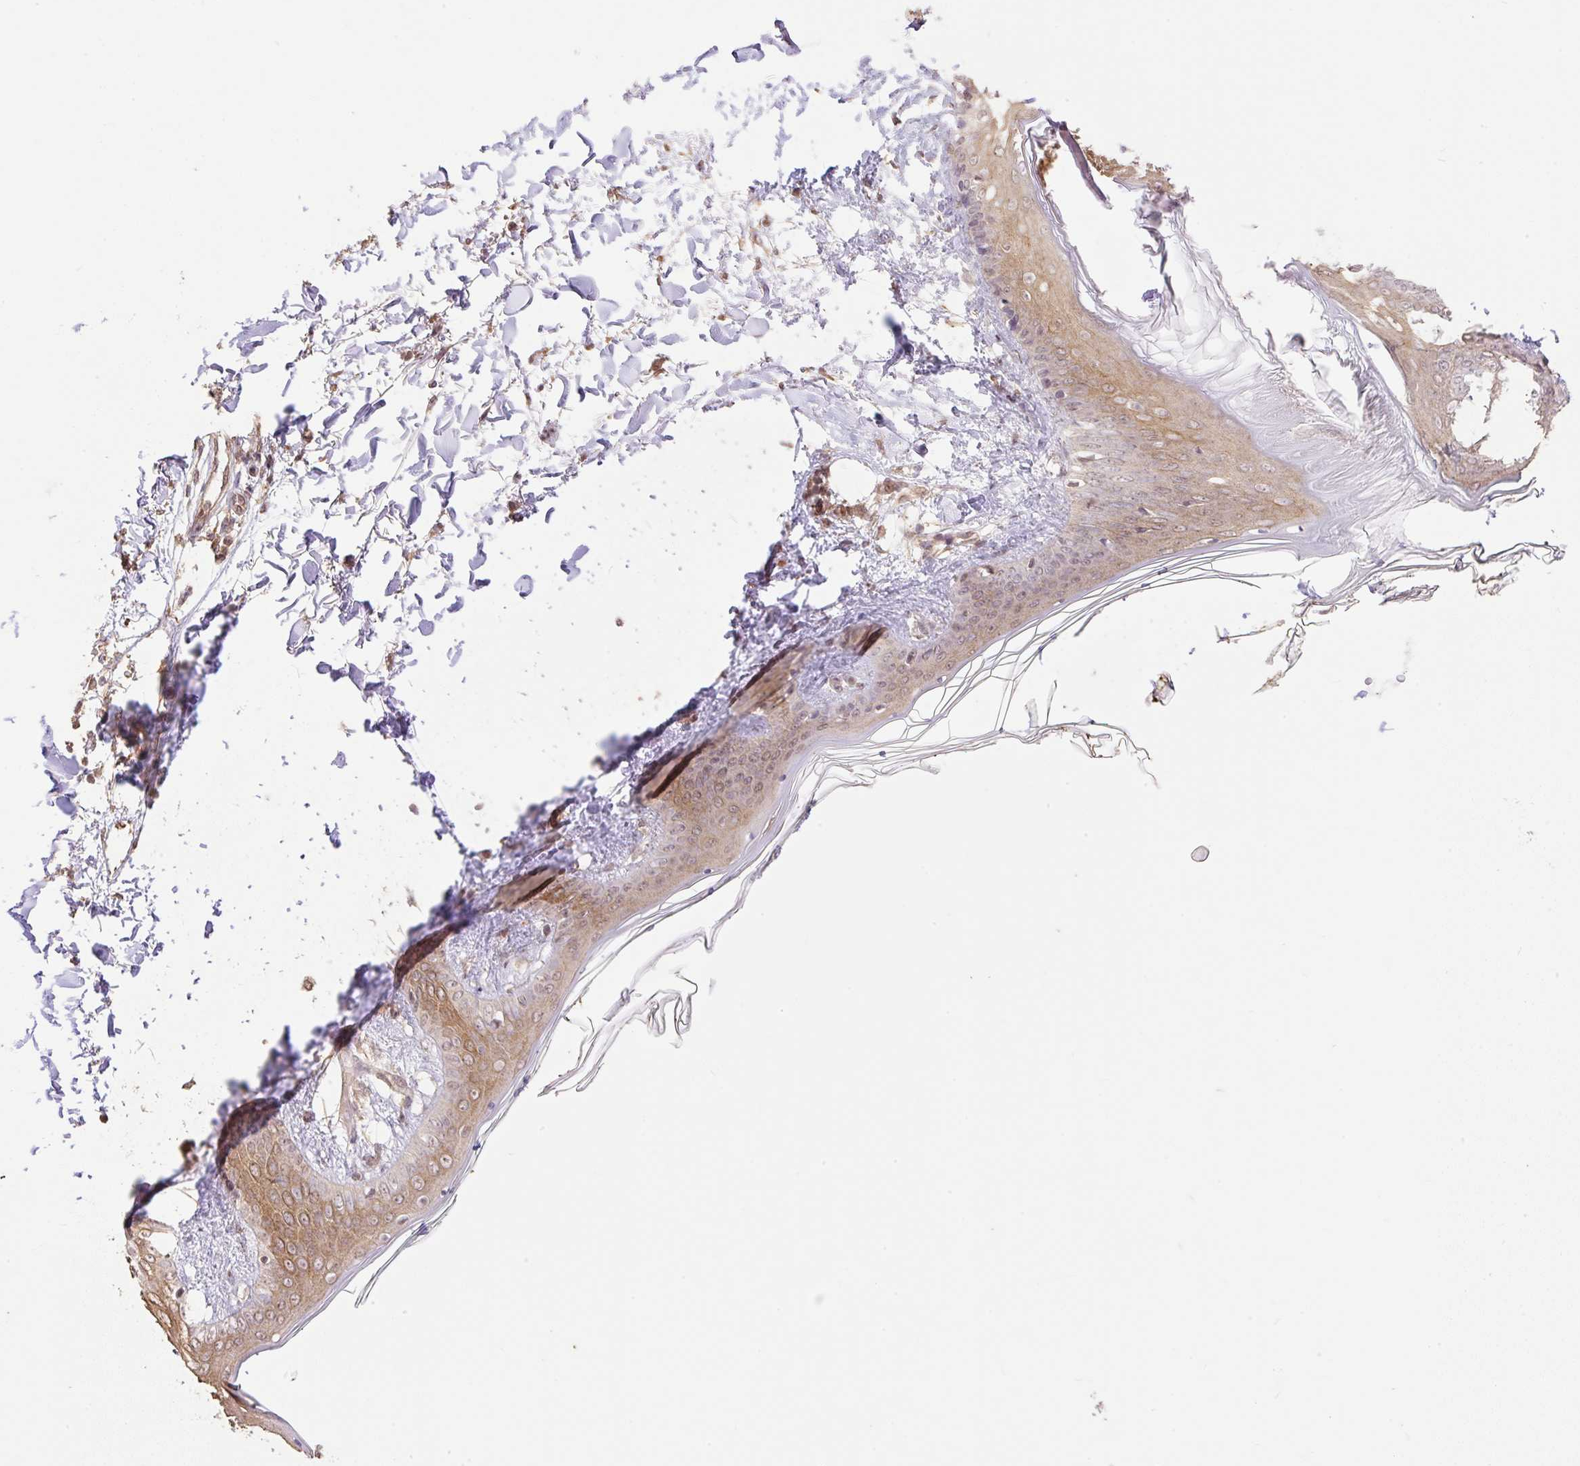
{"staining": {"intensity": "moderate", "quantity": ">75%", "location": "cytoplasmic/membranous,nuclear"}, "tissue": "skin", "cell_type": "Fibroblasts", "image_type": "normal", "snomed": [{"axis": "morphology", "description": "Normal tissue, NOS"}, {"axis": "topography", "description": "Skin"}], "caption": "Unremarkable skin demonstrates moderate cytoplasmic/membranous,nuclear expression in about >75% of fibroblasts (DAB IHC with brightfield microscopy, high magnification)..", "gene": "VPS25", "patient": {"sex": "female", "age": 34}}